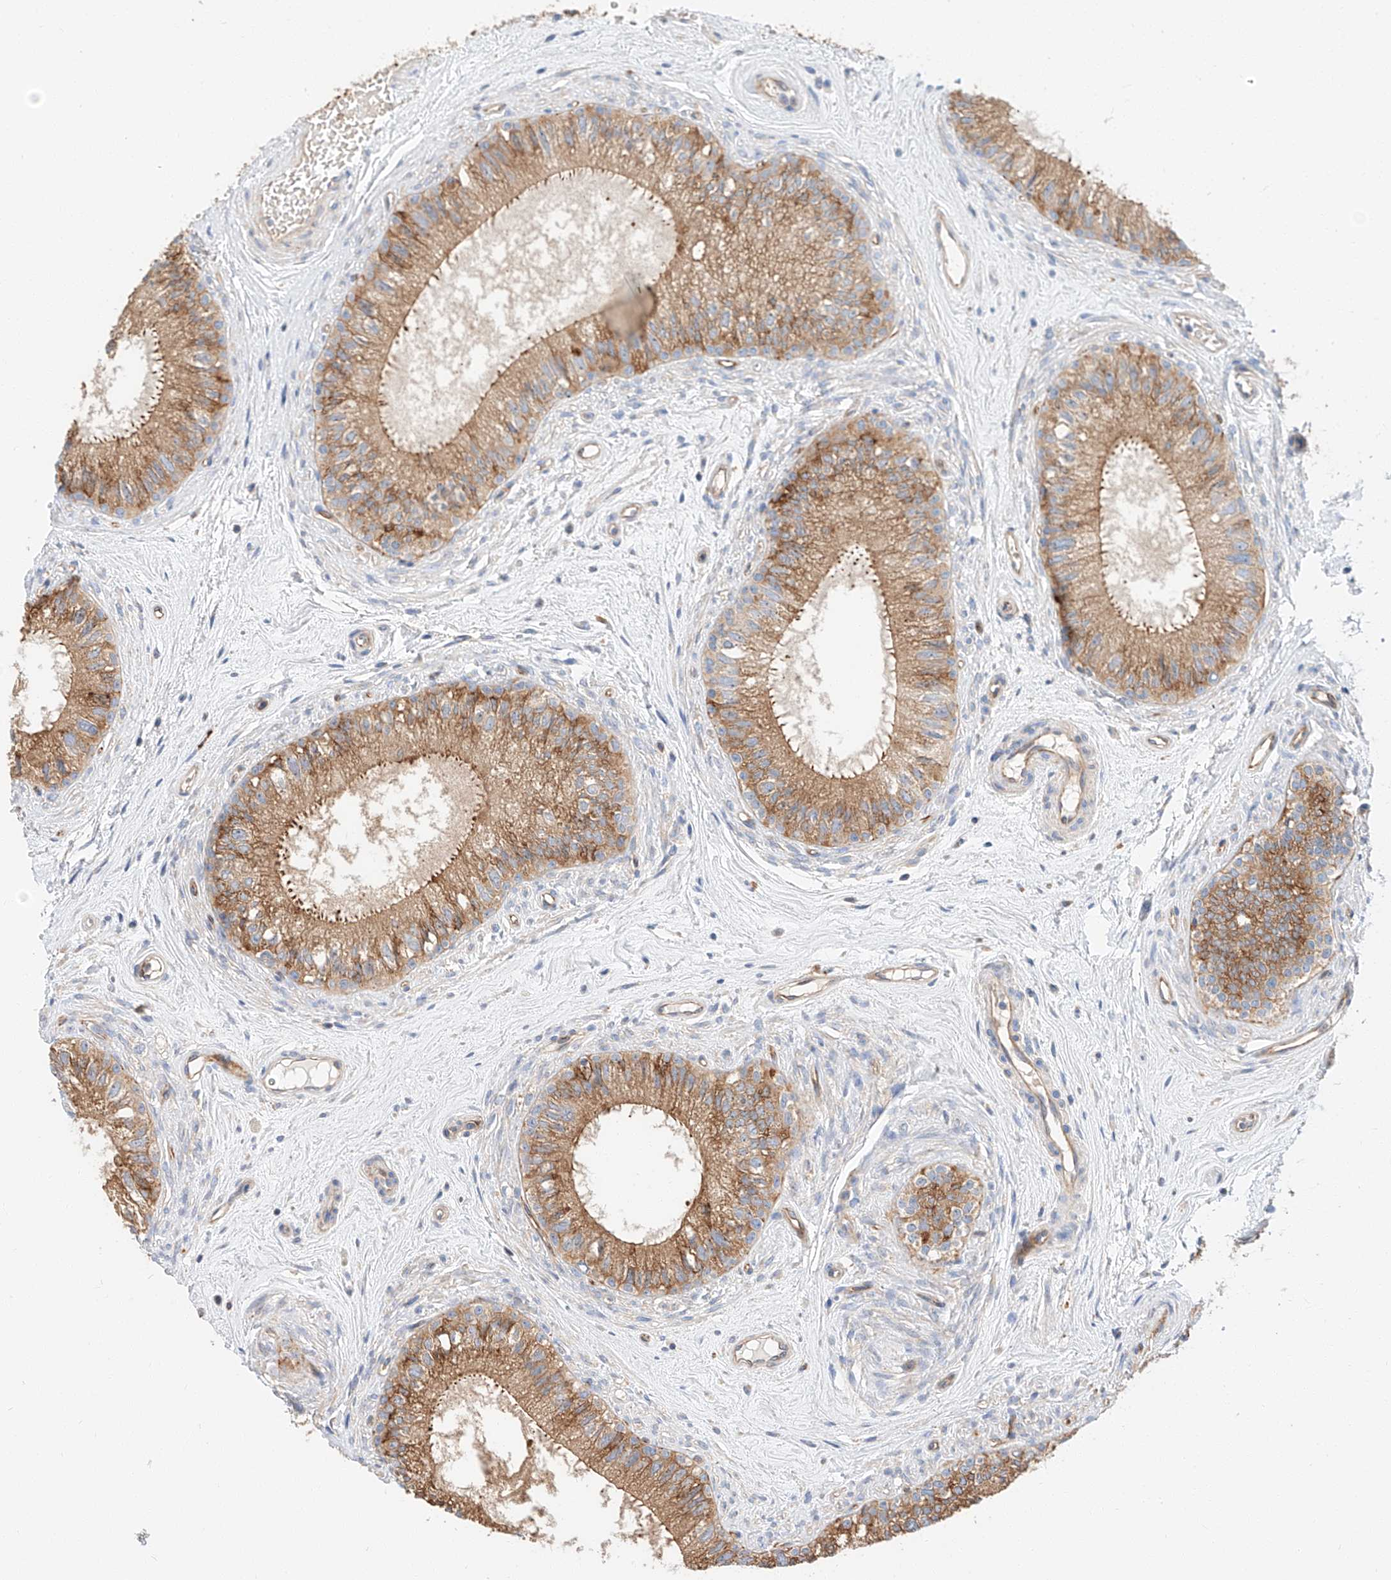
{"staining": {"intensity": "moderate", "quantity": ">75%", "location": "cytoplasmic/membranous"}, "tissue": "epididymis", "cell_type": "Glandular cells", "image_type": "normal", "snomed": [{"axis": "morphology", "description": "Normal tissue, NOS"}, {"axis": "topography", "description": "Epididymis"}], "caption": "Immunohistochemical staining of unremarkable epididymis shows moderate cytoplasmic/membranous protein expression in approximately >75% of glandular cells.", "gene": "GLMN", "patient": {"sex": "male", "age": 71}}